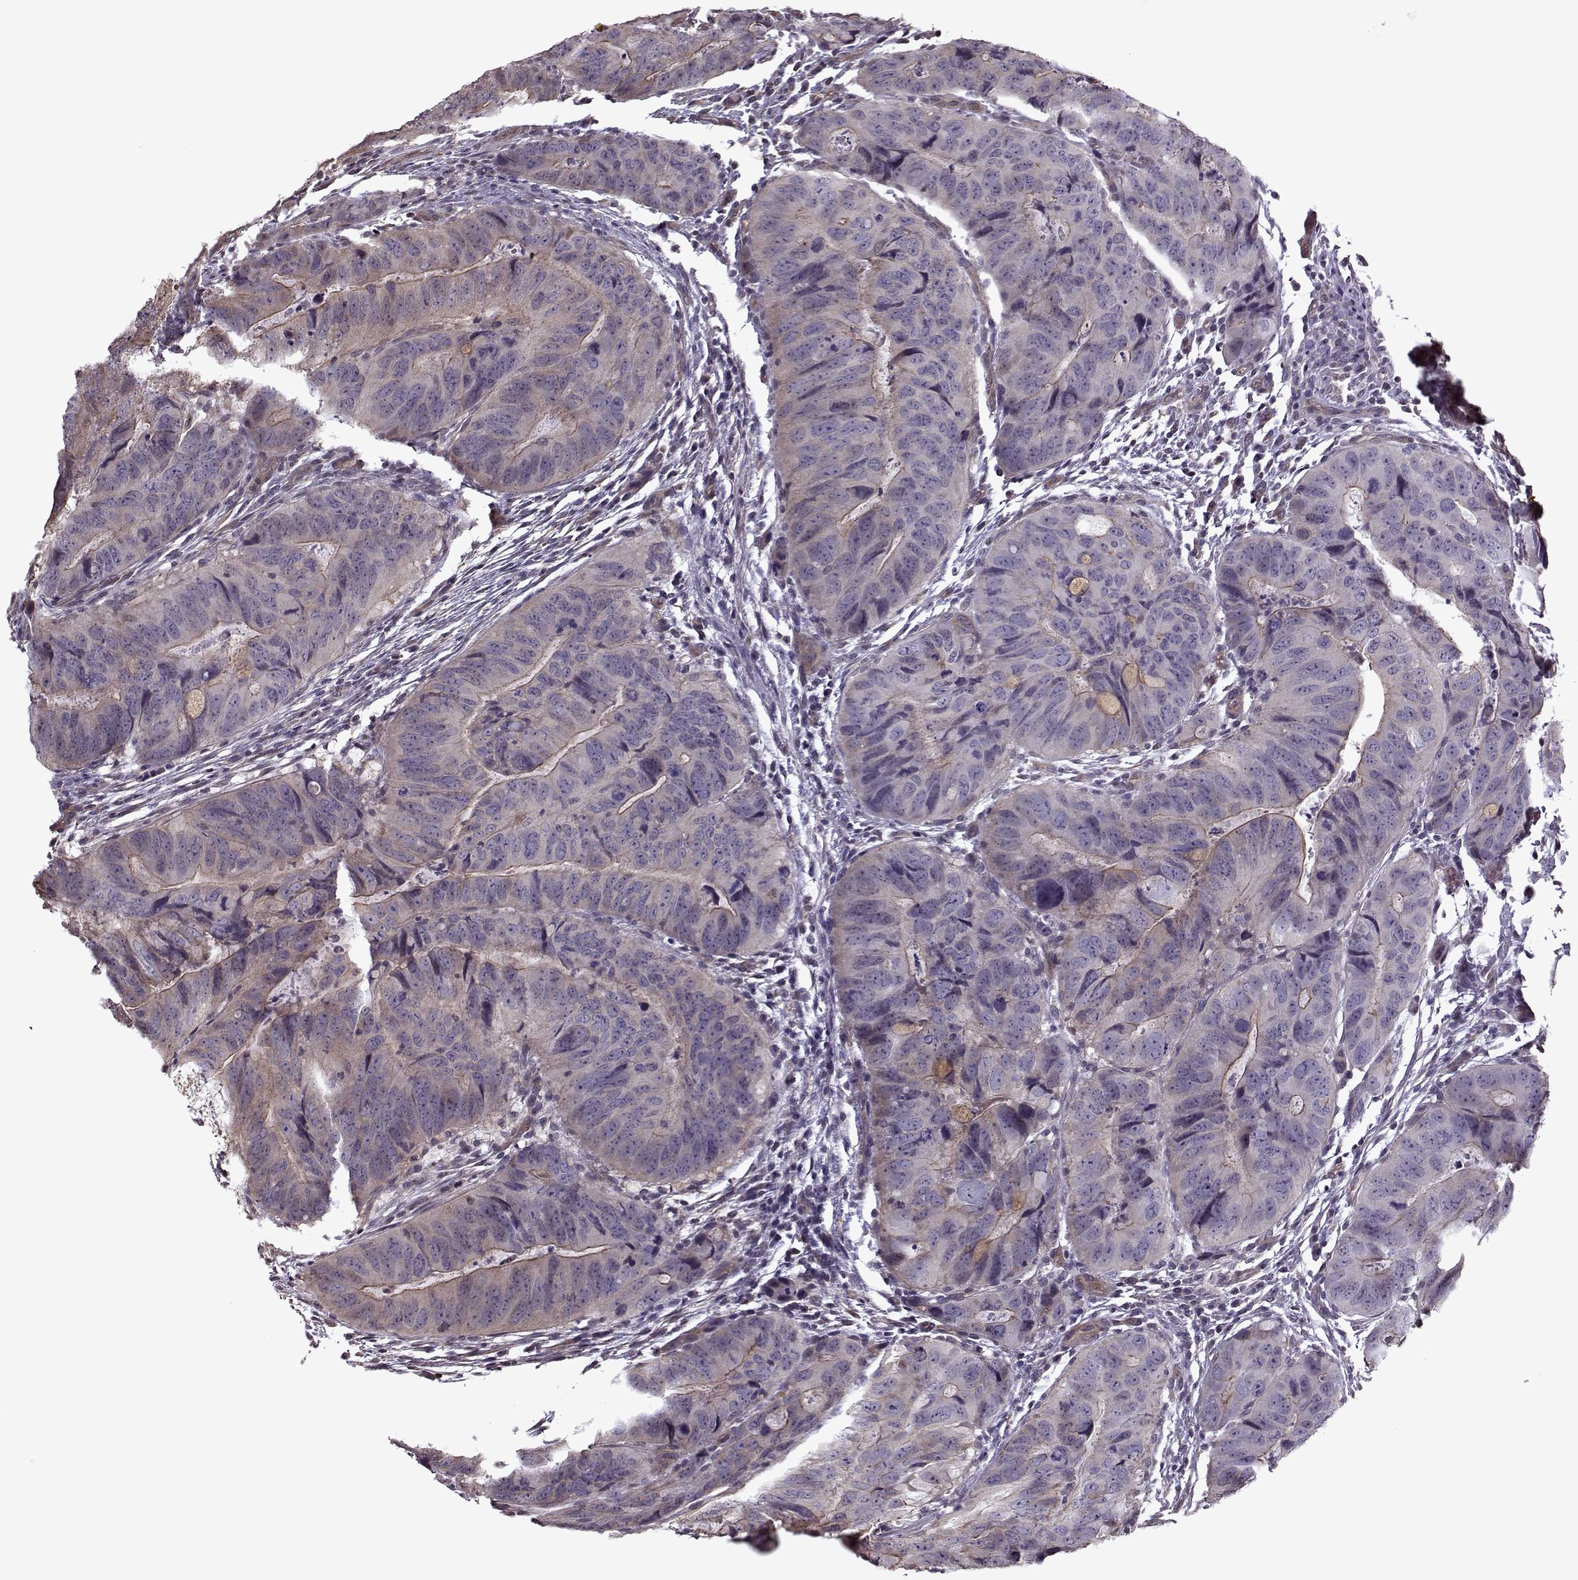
{"staining": {"intensity": "weak", "quantity": "<25%", "location": "cytoplasmic/membranous"}, "tissue": "colorectal cancer", "cell_type": "Tumor cells", "image_type": "cancer", "snomed": [{"axis": "morphology", "description": "Adenocarcinoma, NOS"}, {"axis": "topography", "description": "Colon"}], "caption": "This is an immunohistochemistry (IHC) micrograph of colorectal adenocarcinoma. There is no expression in tumor cells.", "gene": "KRT9", "patient": {"sex": "male", "age": 79}}